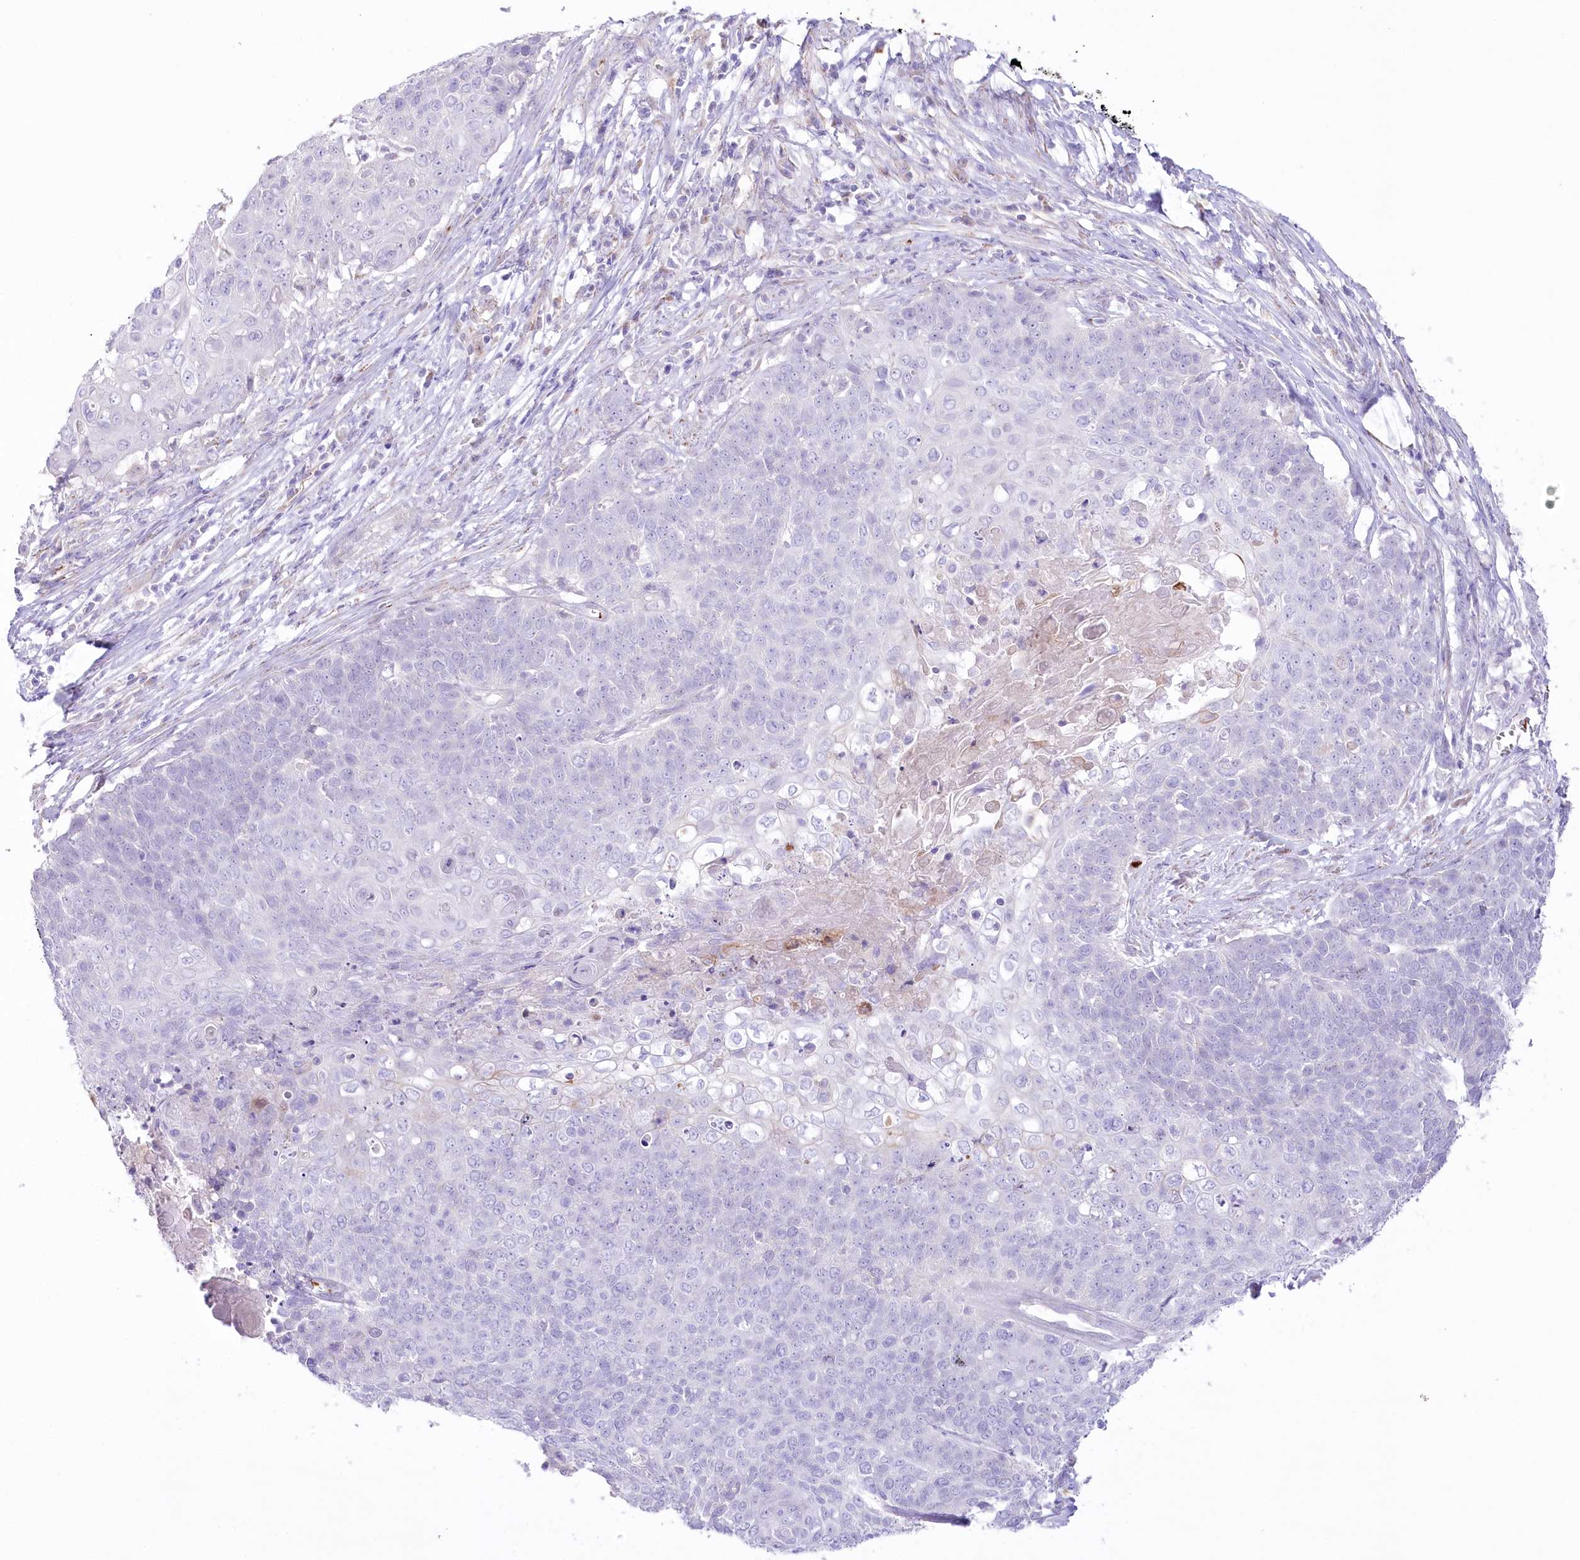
{"staining": {"intensity": "negative", "quantity": "none", "location": "none"}, "tissue": "cervical cancer", "cell_type": "Tumor cells", "image_type": "cancer", "snomed": [{"axis": "morphology", "description": "Squamous cell carcinoma, NOS"}, {"axis": "topography", "description": "Cervix"}], "caption": "Immunohistochemistry (IHC) micrograph of cervical cancer stained for a protein (brown), which demonstrates no expression in tumor cells. Brightfield microscopy of immunohistochemistry (IHC) stained with DAB (brown) and hematoxylin (blue), captured at high magnification.", "gene": "SLC39A10", "patient": {"sex": "female", "age": 39}}